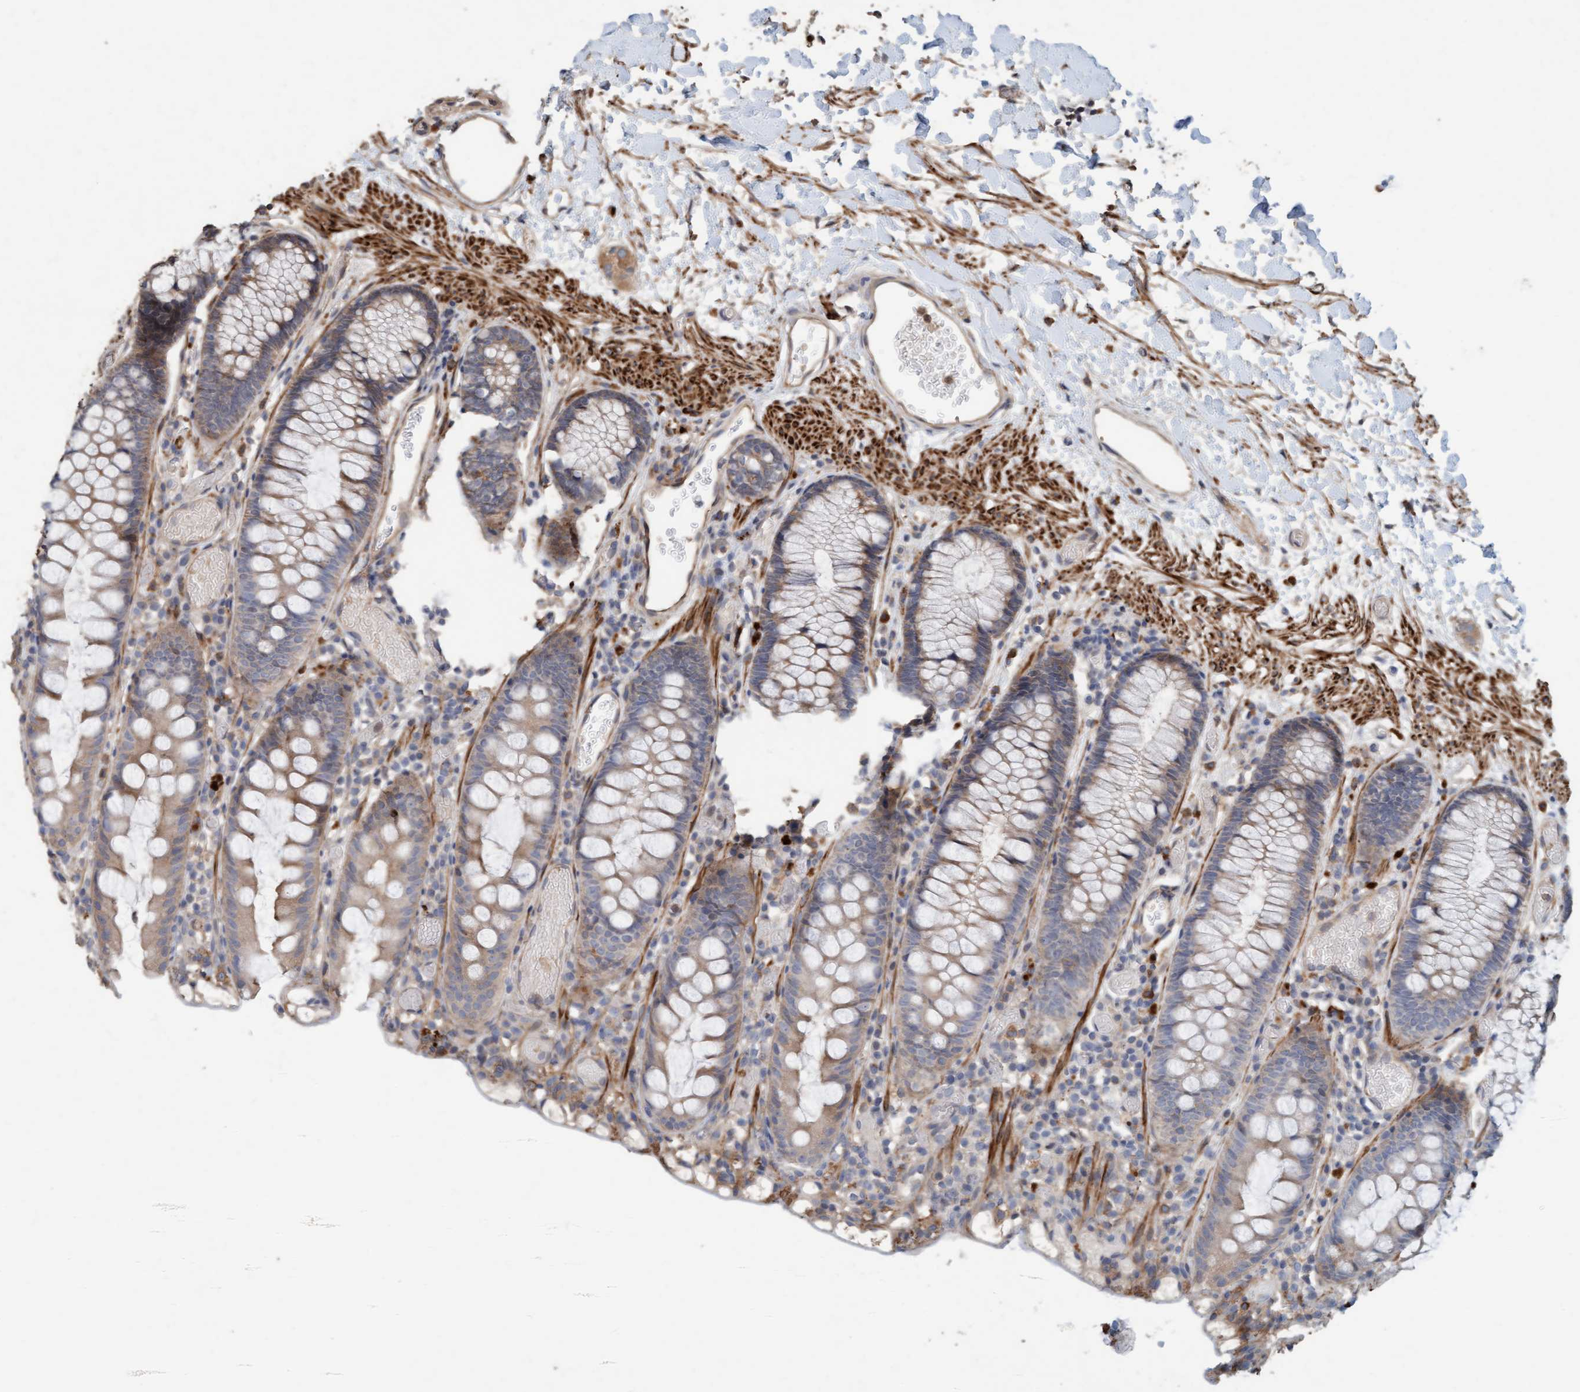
{"staining": {"intensity": "weak", "quantity": ">75%", "location": "cytoplasmic/membranous"}, "tissue": "colon", "cell_type": "Endothelial cells", "image_type": "normal", "snomed": [{"axis": "morphology", "description": "Normal tissue, NOS"}, {"axis": "topography", "description": "Colon"}], "caption": "Immunohistochemical staining of normal human colon demonstrates >75% levels of weak cytoplasmic/membranous protein positivity in approximately >75% of endothelial cells. Immunohistochemistry stains the protein of interest in brown and the nuclei are stained blue.", "gene": "LONRF1", "patient": {"sex": "male", "age": 14}}